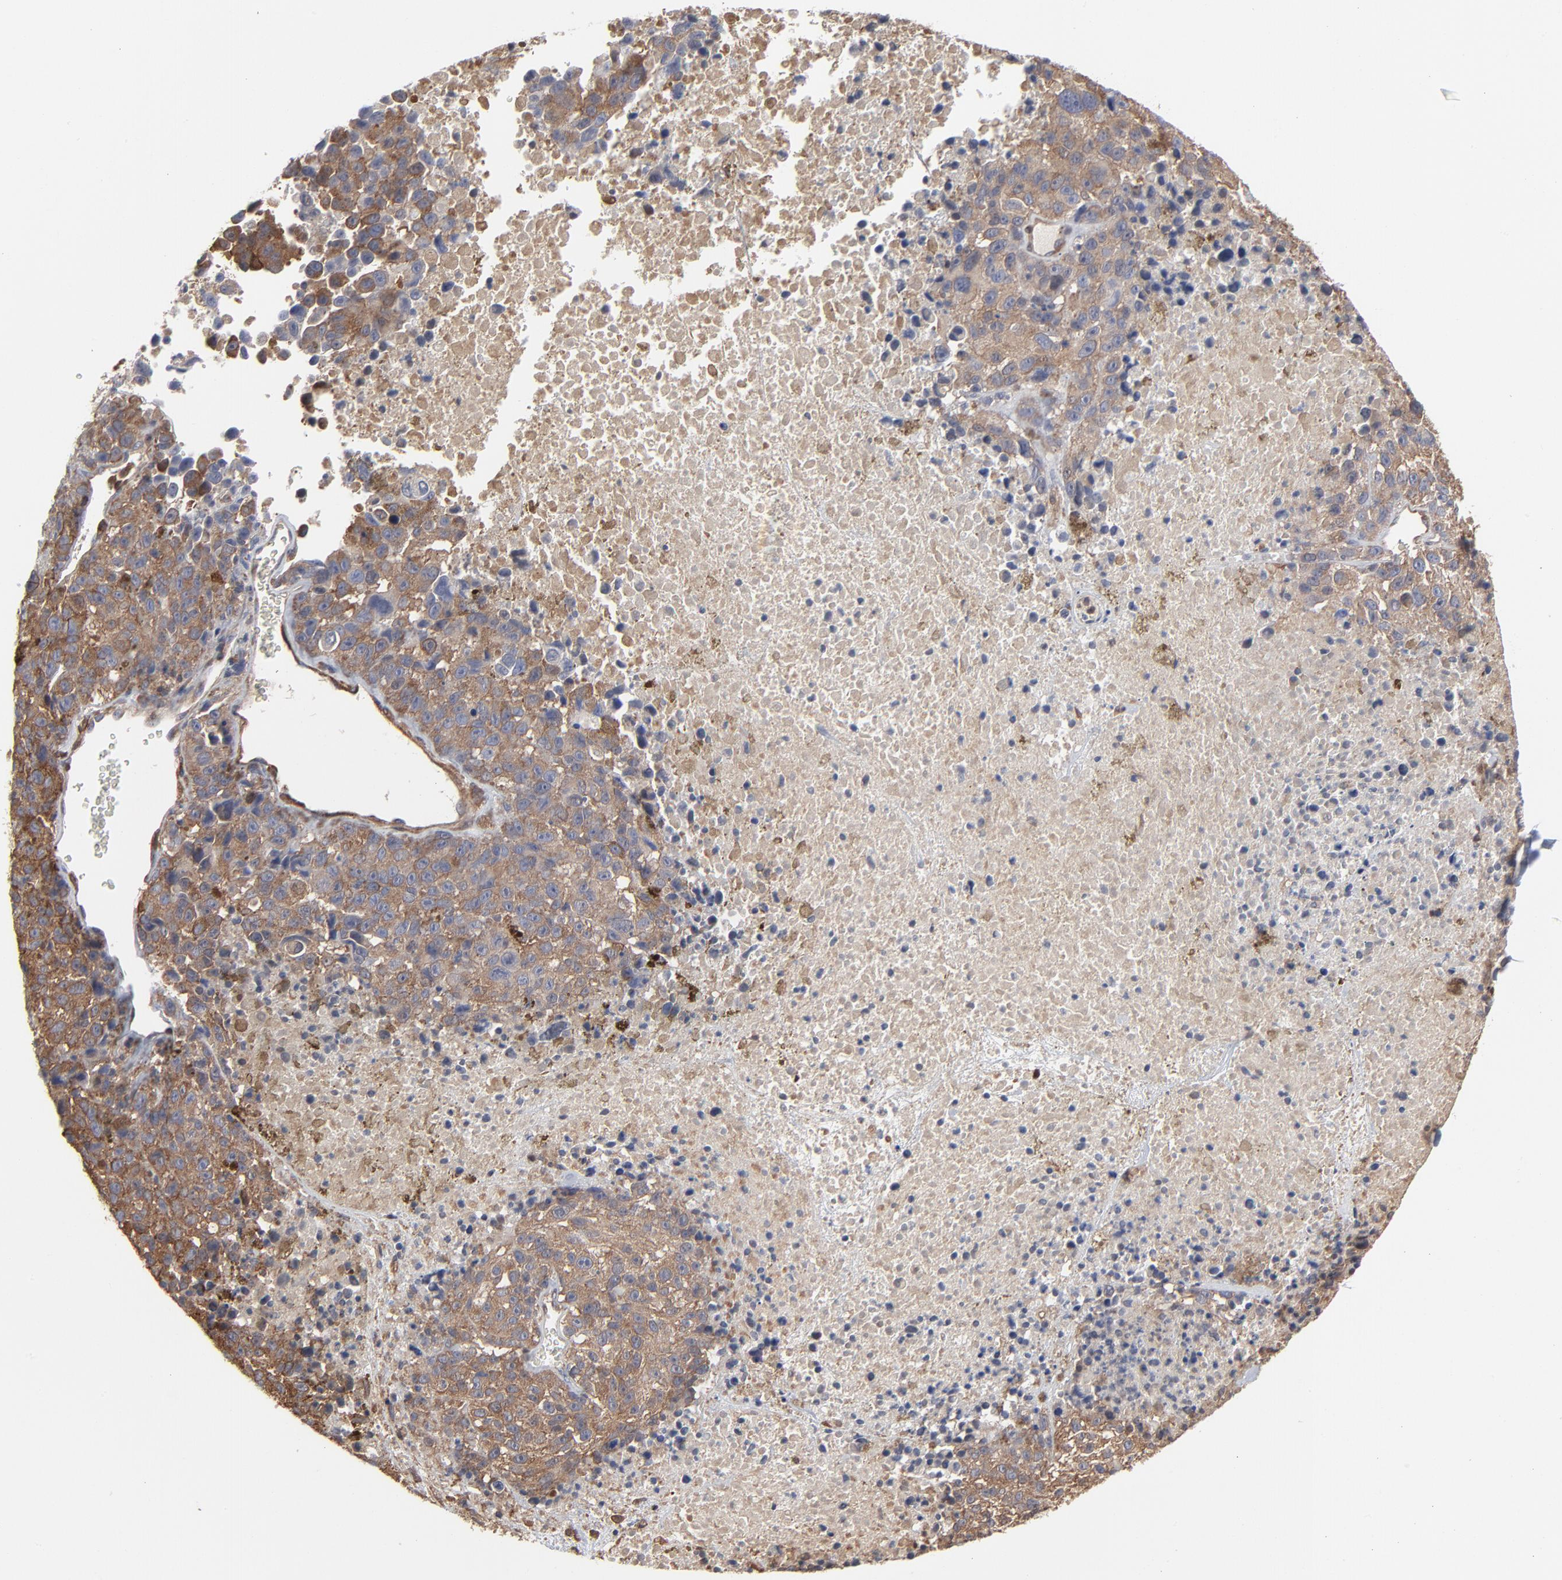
{"staining": {"intensity": "moderate", "quantity": ">75%", "location": "cytoplasmic/membranous"}, "tissue": "melanoma", "cell_type": "Tumor cells", "image_type": "cancer", "snomed": [{"axis": "morphology", "description": "Malignant melanoma, Metastatic site"}, {"axis": "topography", "description": "Cerebral cortex"}], "caption": "Protein staining of malignant melanoma (metastatic site) tissue displays moderate cytoplasmic/membranous positivity in about >75% of tumor cells. The protein of interest is stained brown, and the nuclei are stained in blue (DAB (3,3'-diaminobenzidine) IHC with brightfield microscopy, high magnification).", "gene": "MAP2K1", "patient": {"sex": "female", "age": 52}}